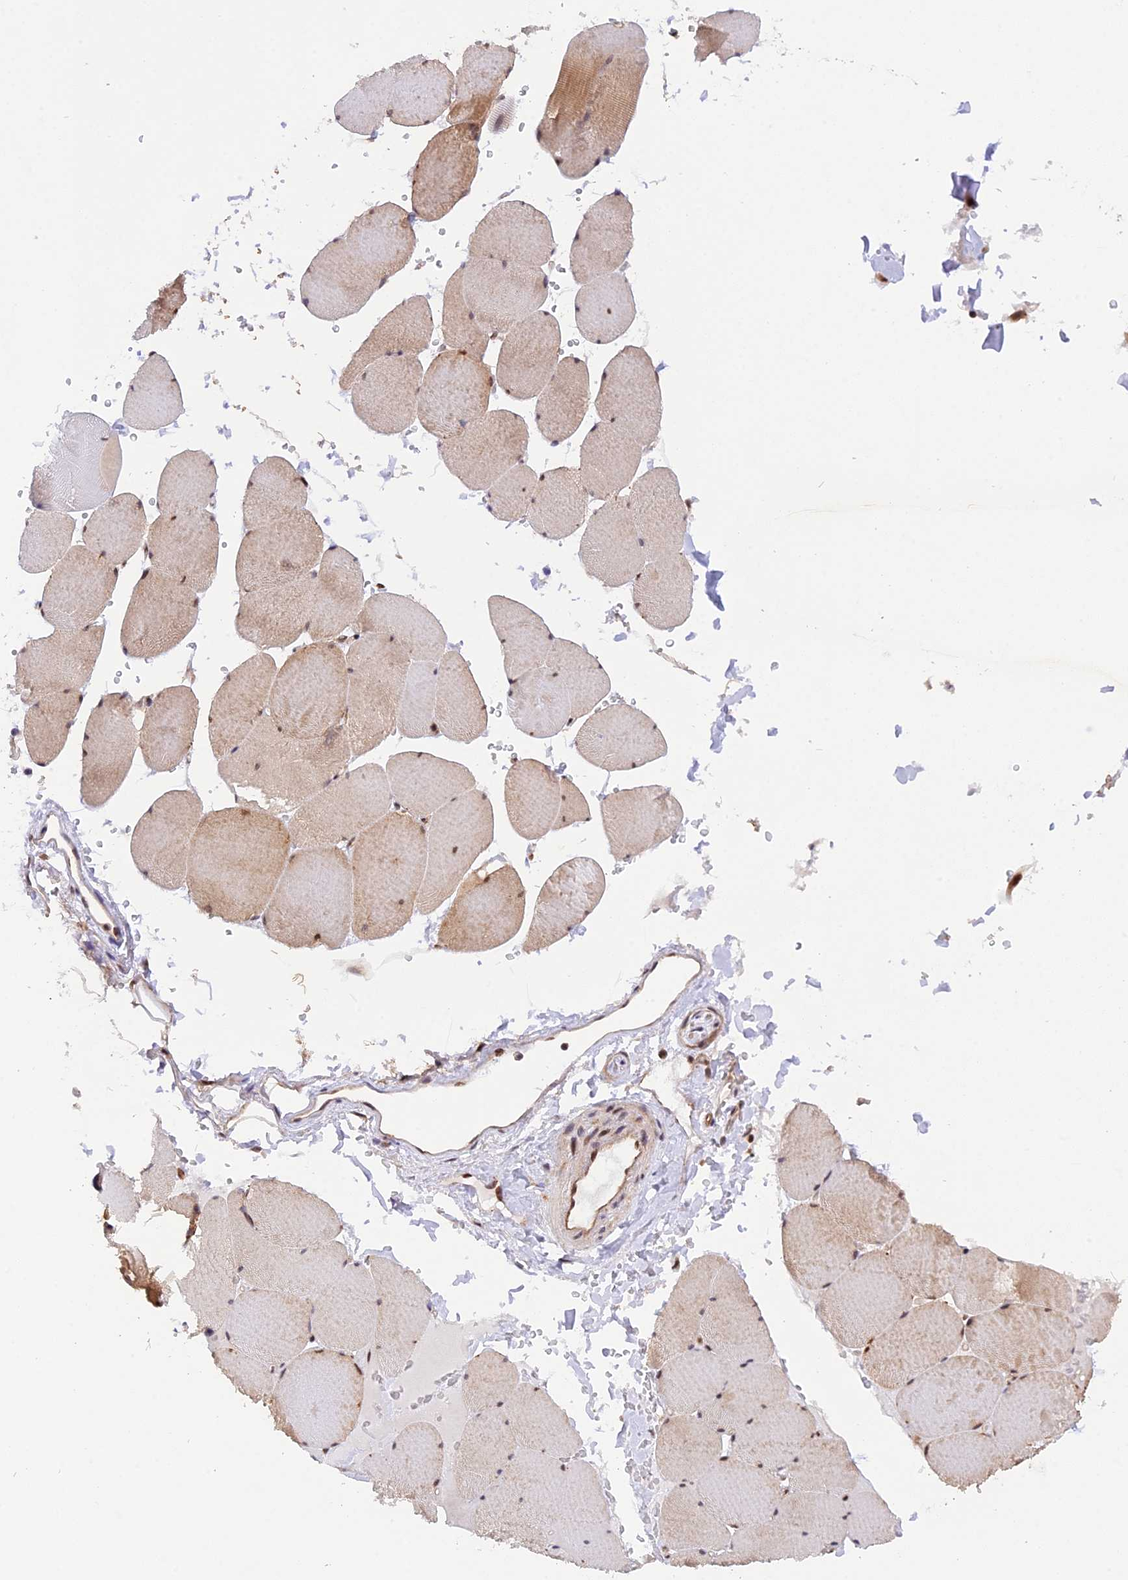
{"staining": {"intensity": "moderate", "quantity": "25%-75%", "location": "cytoplasmic/membranous,nuclear"}, "tissue": "skeletal muscle", "cell_type": "Myocytes", "image_type": "normal", "snomed": [{"axis": "morphology", "description": "Normal tissue, NOS"}, {"axis": "topography", "description": "Skeletal muscle"}, {"axis": "topography", "description": "Head-Neck"}], "caption": "IHC micrograph of benign skeletal muscle stained for a protein (brown), which reveals medium levels of moderate cytoplasmic/membranous,nuclear positivity in about 25%-75% of myocytes.", "gene": "SAMD4A", "patient": {"sex": "male", "age": 66}}